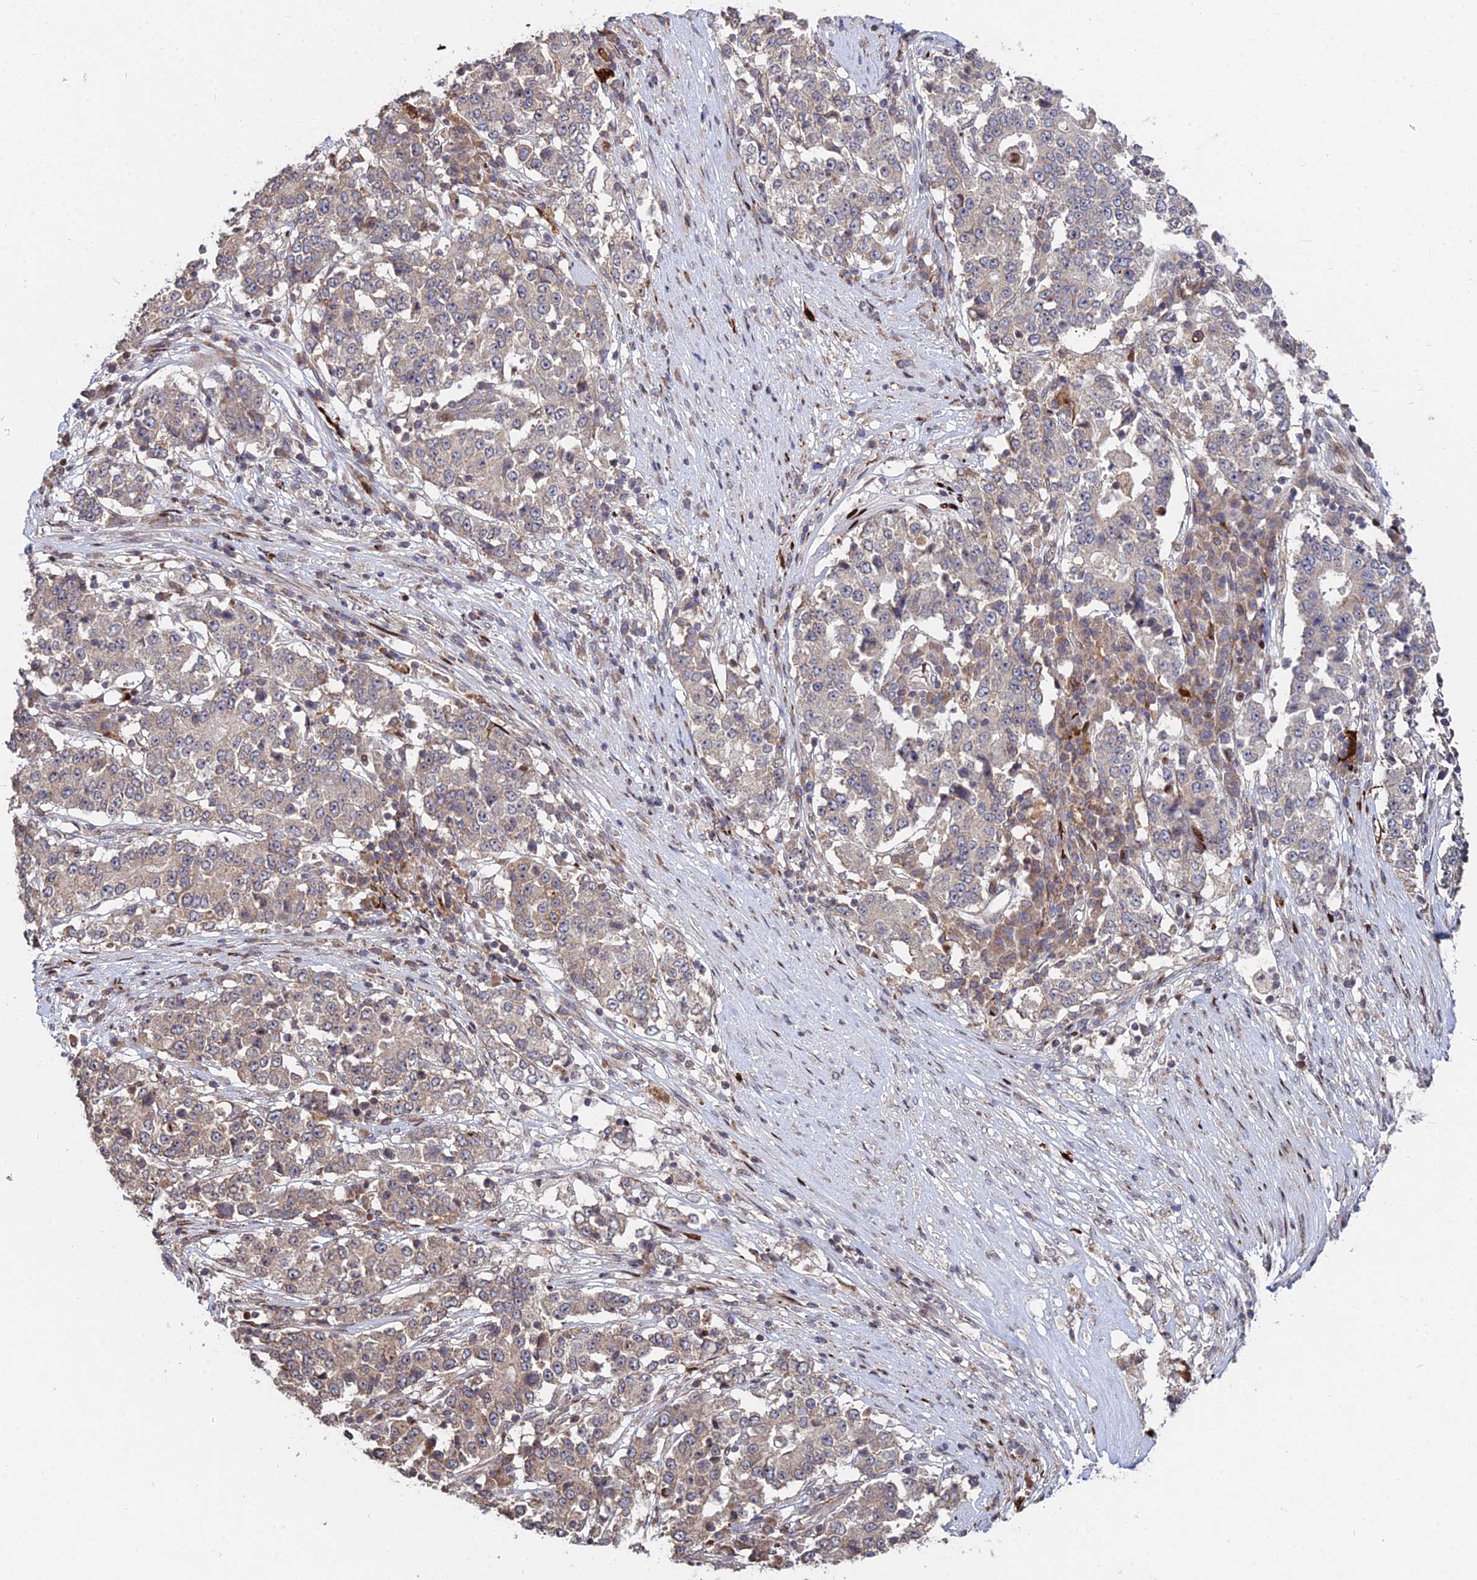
{"staining": {"intensity": "weak", "quantity": "25%-75%", "location": "cytoplasmic/membranous"}, "tissue": "stomach cancer", "cell_type": "Tumor cells", "image_type": "cancer", "snomed": [{"axis": "morphology", "description": "Adenocarcinoma, NOS"}, {"axis": "topography", "description": "Stomach"}], "caption": "A high-resolution histopathology image shows immunohistochemistry (IHC) staining of stomach adenocarcinoma, which demonstrates weak cytoplasmic/membranous staining in about 25%-75% of tumor cells. (DAB IHC with brightfield microscopy, high magnification).", "gene": "RBMS2", "patient": {"sex": "male", "age": 59}}